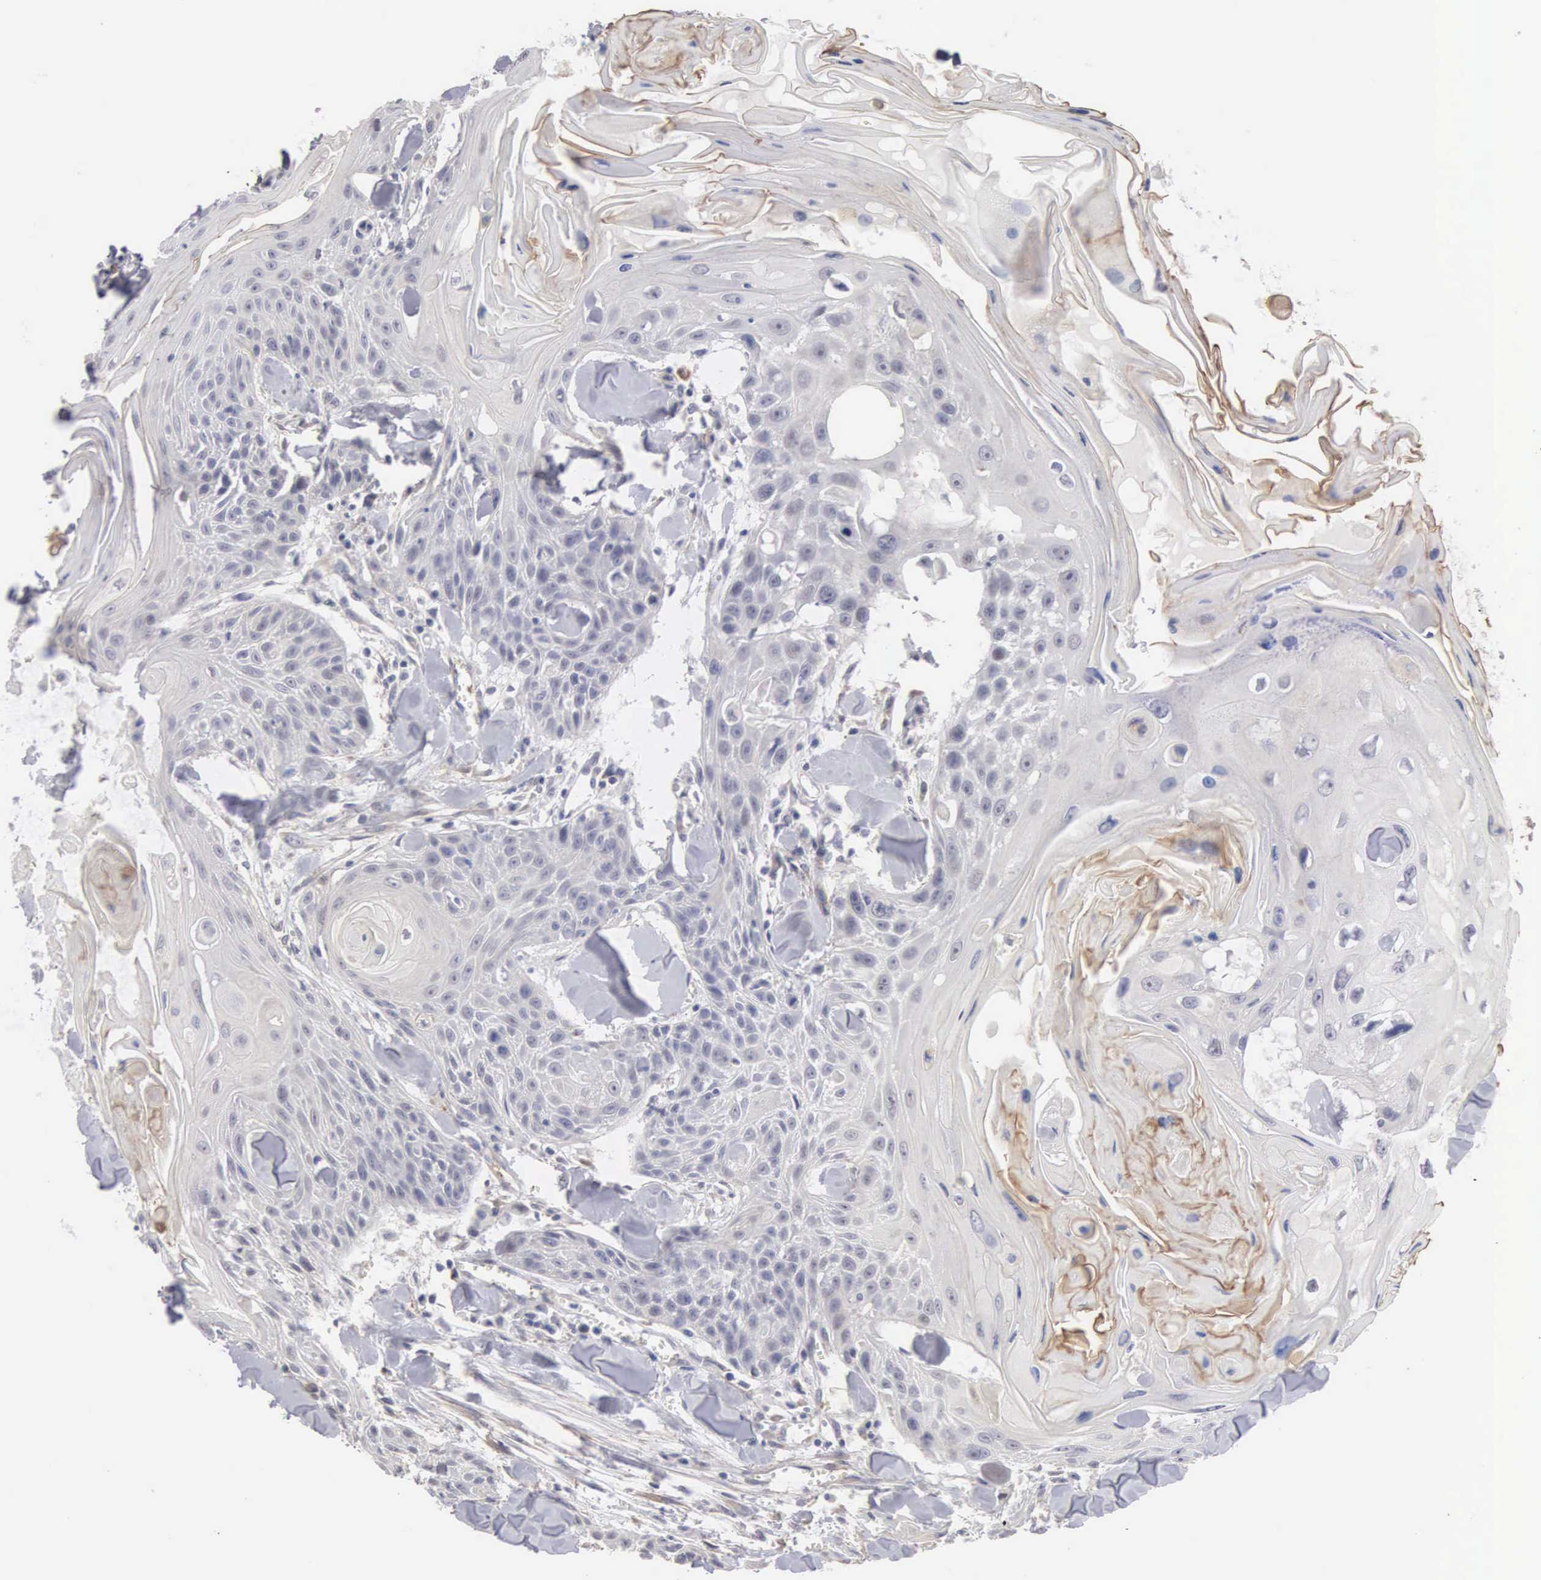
{"staining": {"intensity": "moderate", "quantity": "<25%", "location": "cytoplasmic/membranous"}, "tissue": "head and neck cancer", "cell_type": "Tumor cells", "image_type": "cancer", "snomed": [{"axis": "morphology", "description": "Squamous cell carcinoma, NOS"}, {"axis": "morphology", "description": "Squamous cell carcinoma, metastatic, NOS"}, {"axis": "topography", "description": "Lymph node"}, {"axis": "topography", "description": "Salivary gland"}, {"axis": "topography", "description": "Head-Neck"}], "caption": "IHC photomicrograph of neoplastic tissue: head and neck cancer stained using immunohistochemistry exhibits low levels of moderate protein expression localized specifically in the cytoplasmic/membranous of tumor cells, appearing as a cytoplasmic/membranous brown color.", "gene": "ELFN2", "patient": {"sex": "female", "age": 74}}